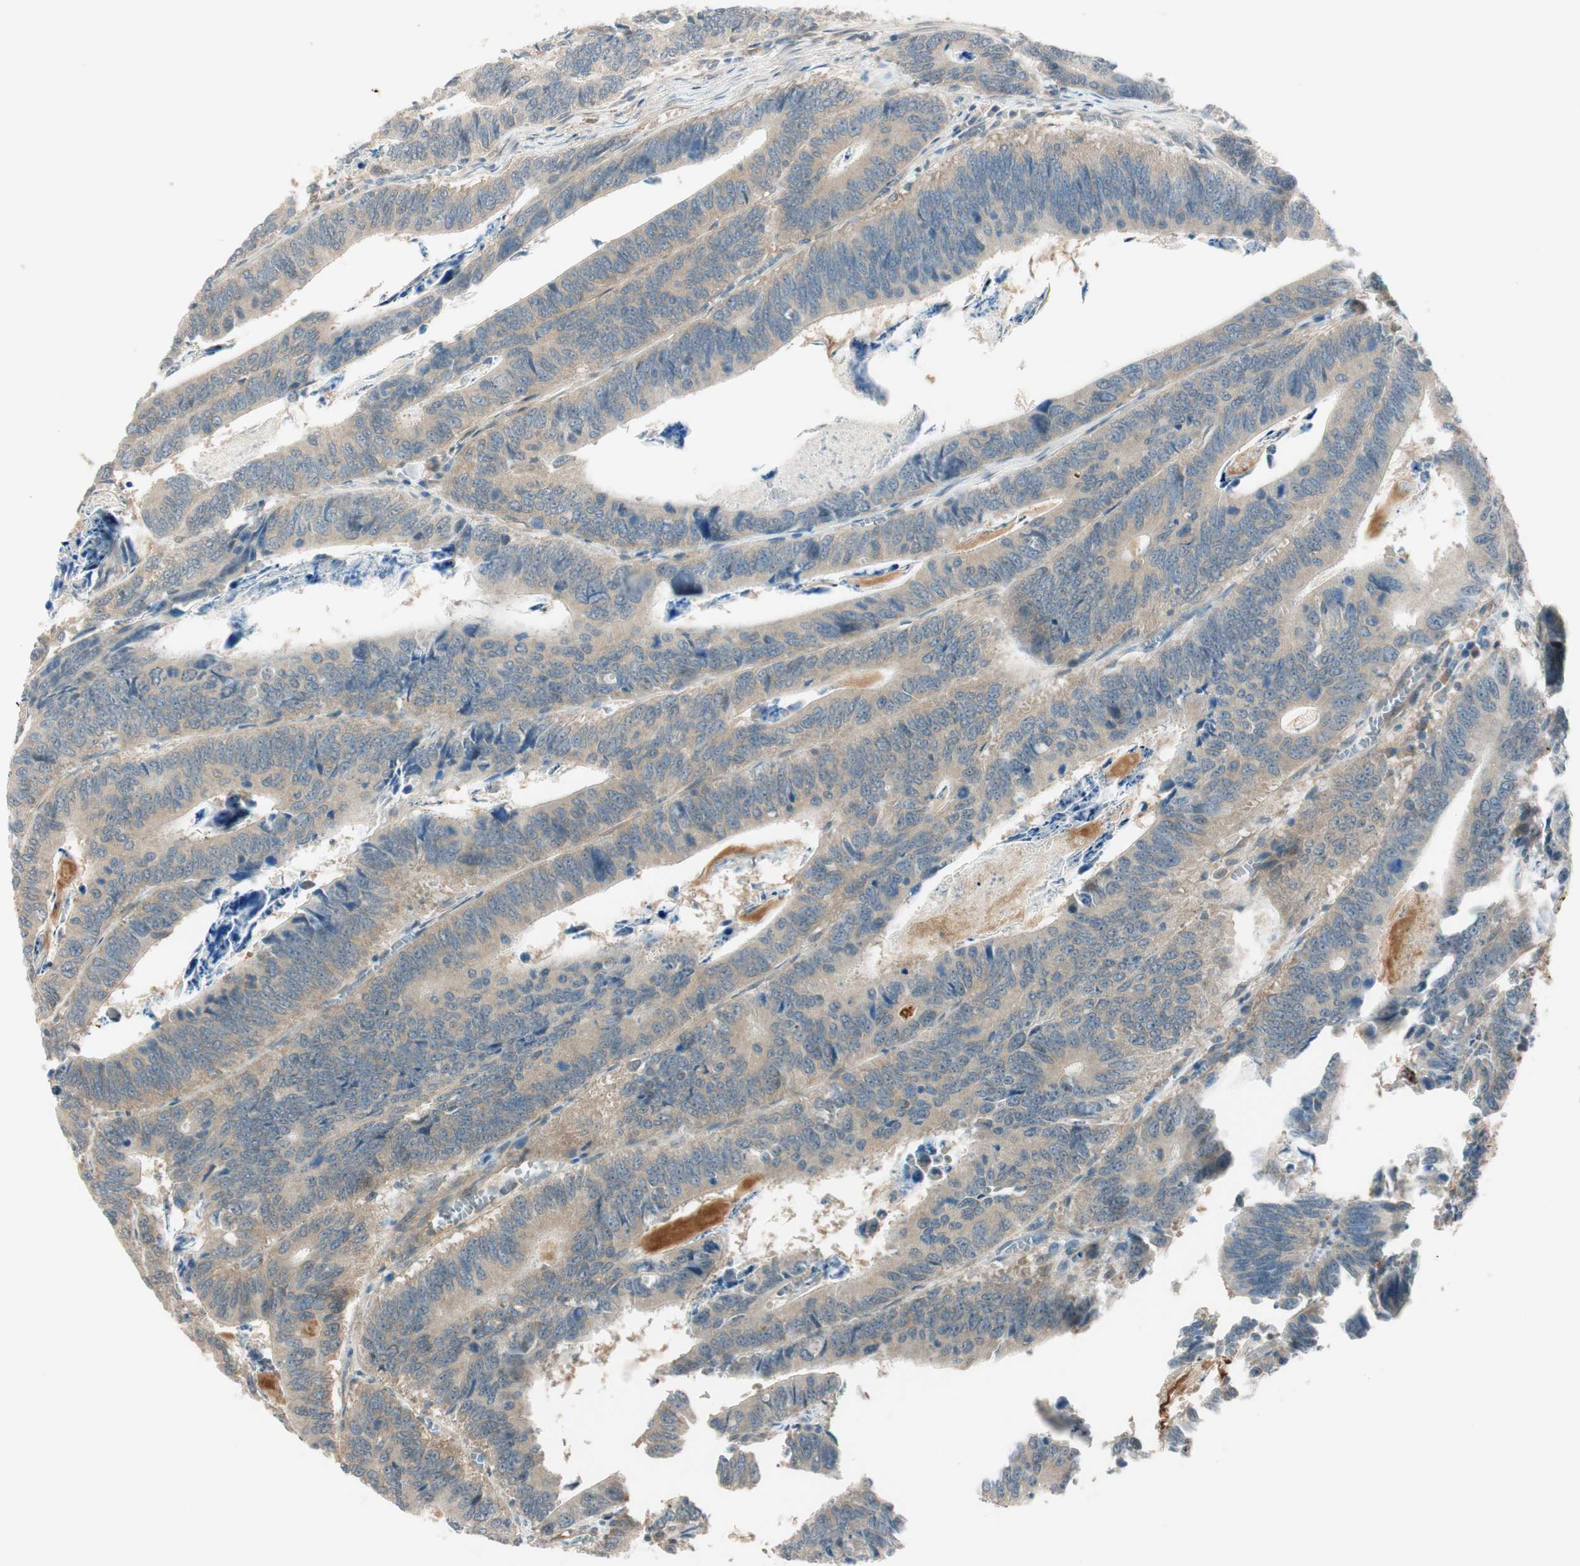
{"staining": {"intensity": "weak", "quantity": ">75%", "location": "cytoplasmic/membranous"}, "tissue": "colorectal cancer", "cell_type": "Tumor cells", "image_type": "cancer", "snomed": [{"axis": "morphology", "description": "Adenocarcinoma, NOS"}, {"axis": "topography", "description": "Colon"}], "caption": "Protein positivity by immunohistochemistry displays weak cytoplasmic/membranous staining in about >75% of tumor cells in colorectal cancer (adenocarcinoma).", "gene": "PSMD8", "patient": {"sex": "male", "age": 72}}